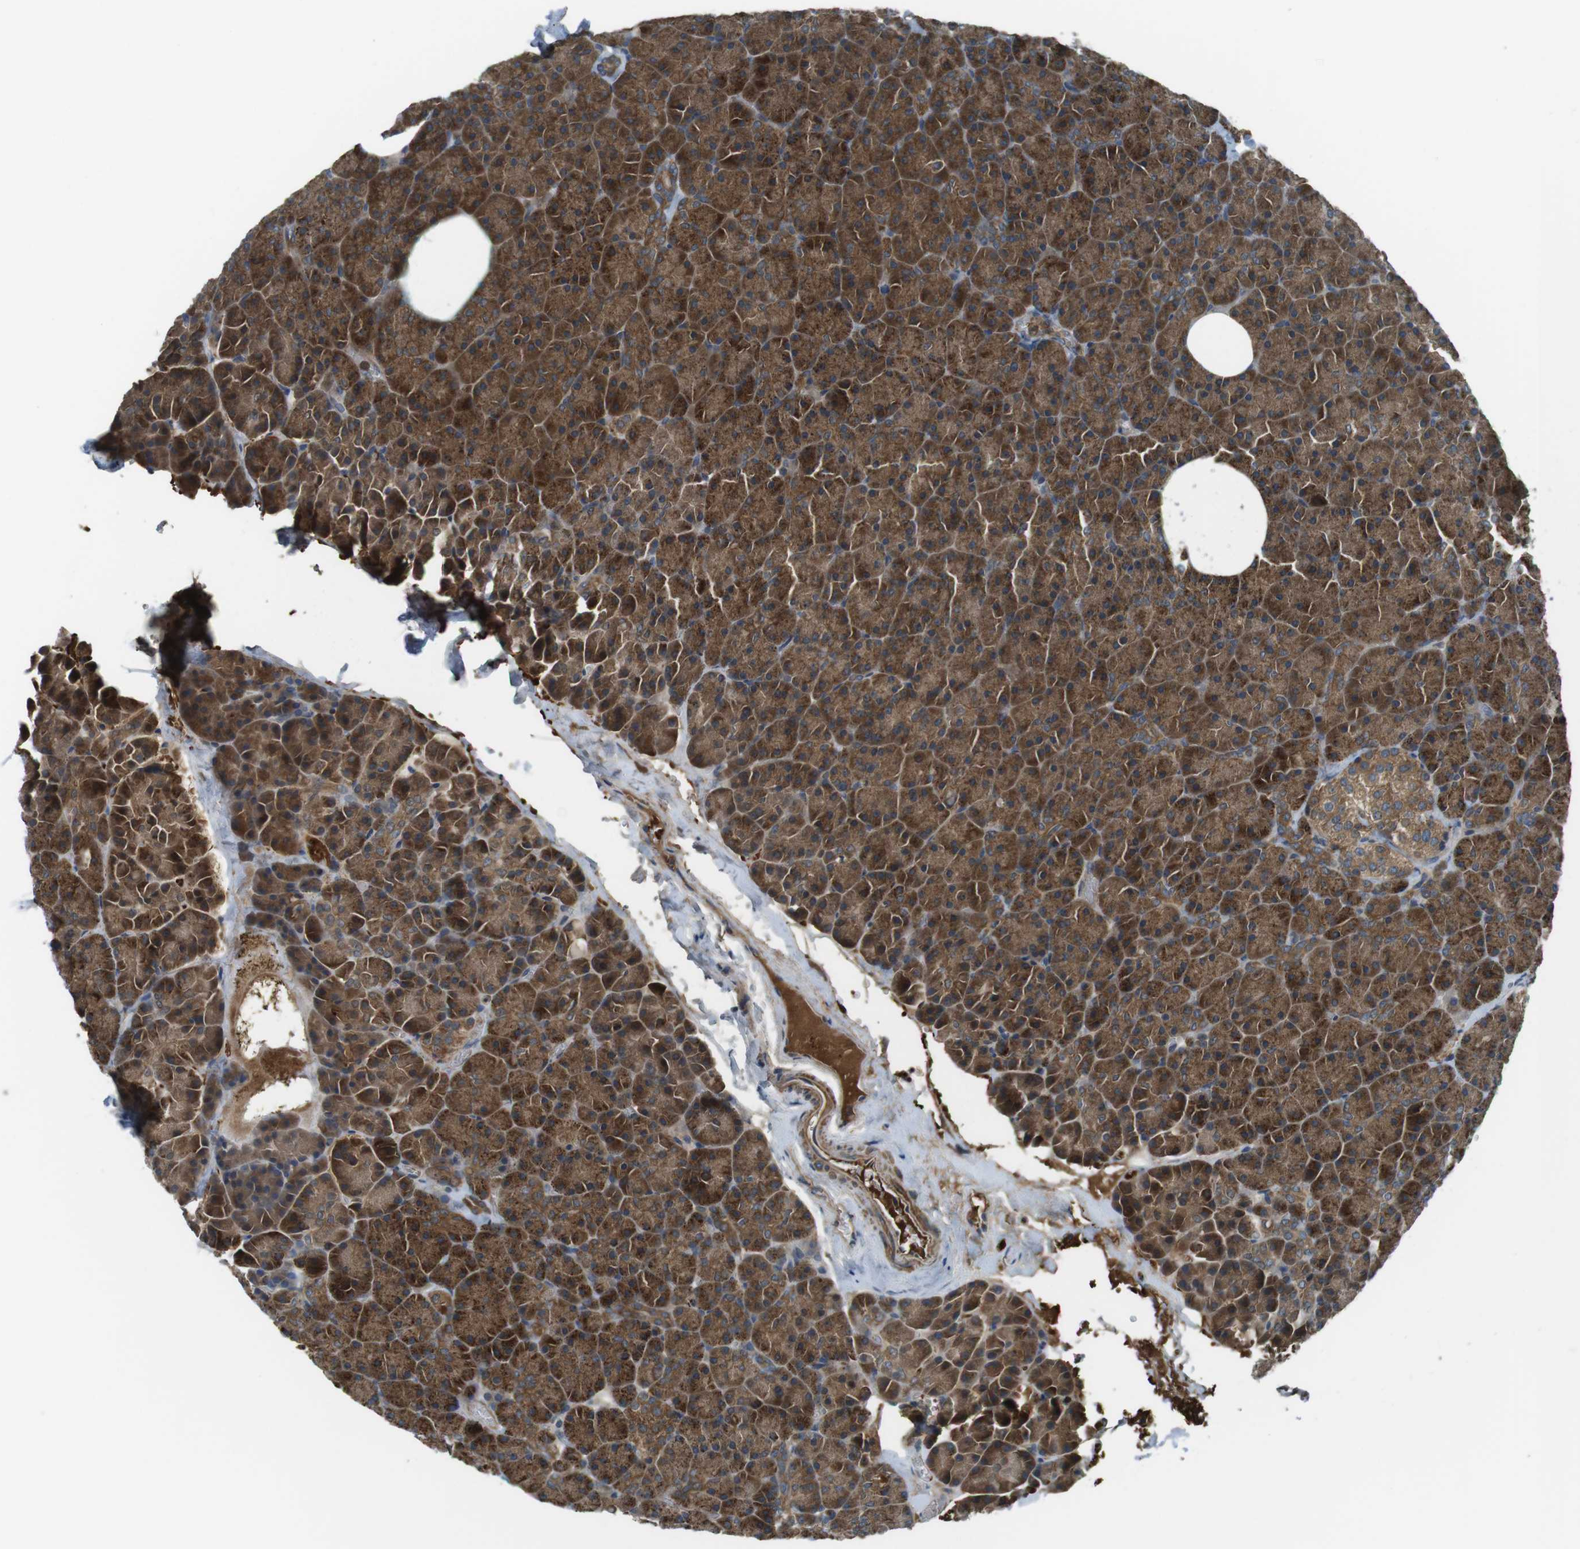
{"staining": {"intensity": "strong", "quantity": ">75%", "location": "cytoplasmic/membranous"}, "tissue": "pancreas", "cell_type": "Exocrine glandular cells", "image_type": "normal", "snomed": [{"axis": "morphology", "description": "Normal tissue, NOS"}, {"axis": "topography", "description": "Pancreas"}], "caption": "Normal pancreas reveals strong cytoplasmic/membranous expression in approximately >75% of exocrine glandular cells.", "gene": "LRRC3B", "patient": {"sex": "female", "age": 35}}